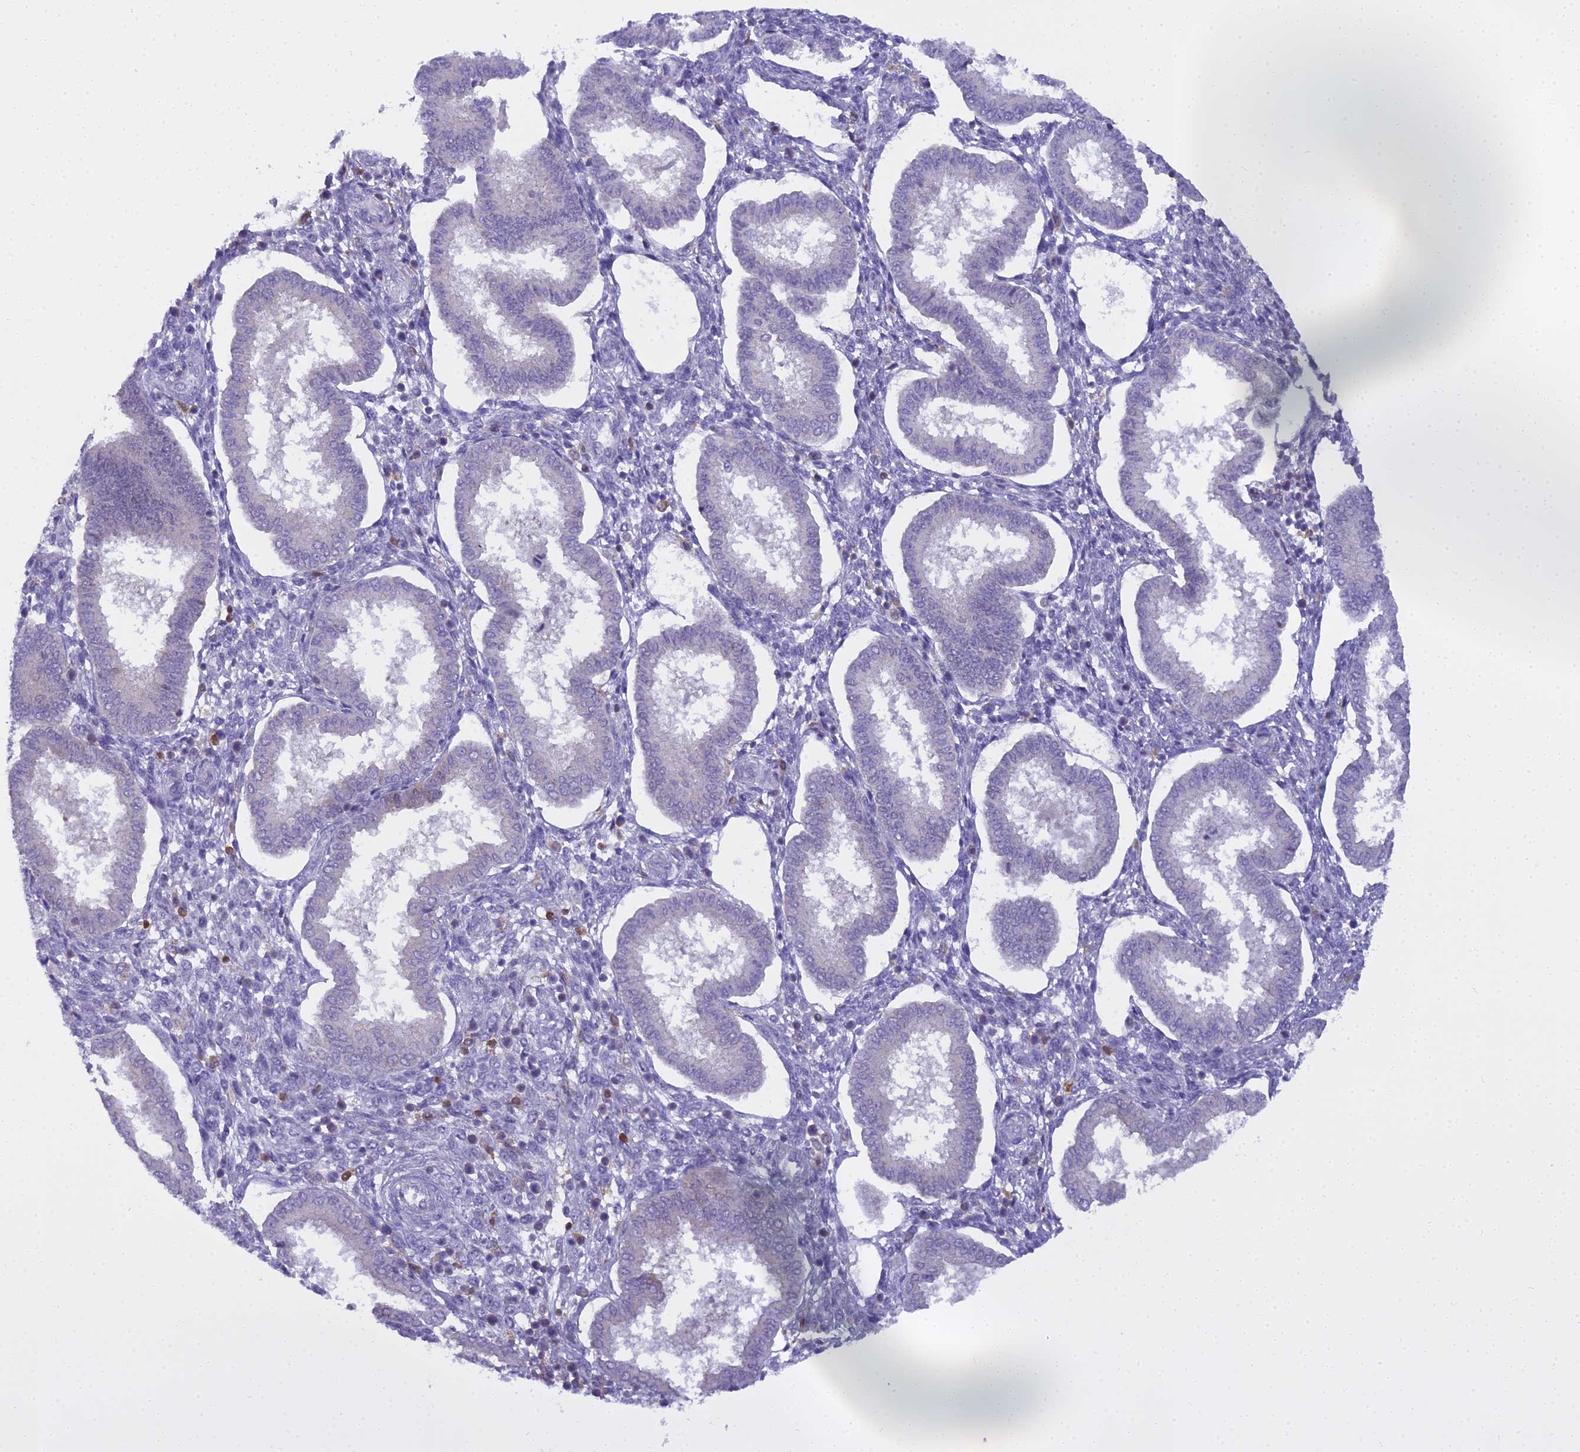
{"staining": {"intensity": "negative", "quantity": "none", "location": "none"}, "tissue": "endometrium", "cell_type": "Cells in endometrial stroma", "image_type": "normal", "snomed": [{"axis": "morphology", "description": "Normal tissue, NOS"}, {"axis": "topography", "description": "Endometrium"}], "caption": "The photomicrograph shows no significant expression in cells in endometrial stroma of endometrium. (Brightfield microscopy of DAB immunohistochemistry (IHC) at high magnification).", "gene": "BLNK", "patient": {"sex": "female", "age": 24}}